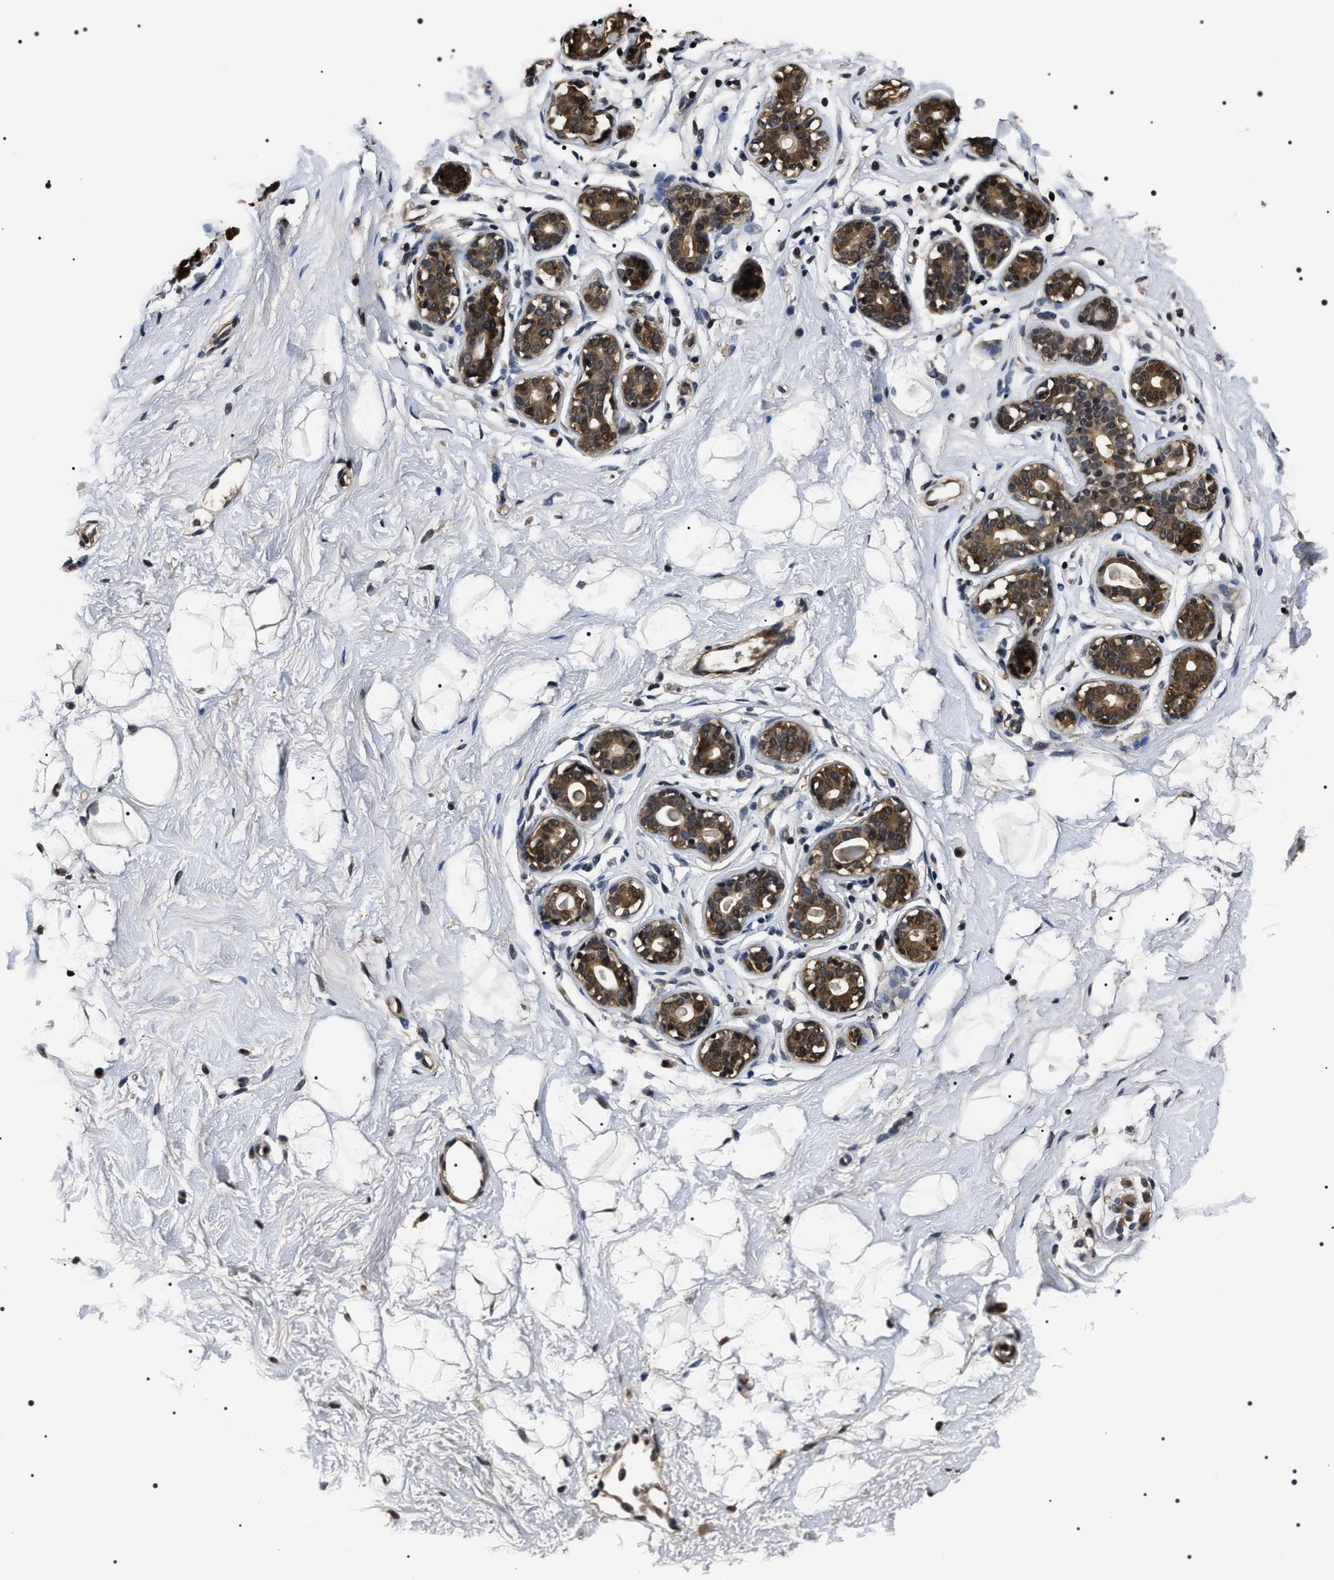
{"staining": {"intensity": "weak", "quantity": "25%-75%", "location": "cytoplasmic/membranous,nuclear"}, "tissue": "breast", "cell_type": "Adipocytes", "image_type": "normal", "snomed": [{"axis": "morphology", "description": "Normal tissue, NOS"}, {"axis": "topography", "description": "Breast"}], "caption": "Immunohistochemical staining of normal human breast demonstrates 25%-75% levels of weak cytoplasmic/membranous,nuclear protein positivity in approximately 25%-75% of adipocytes. Nuclei are stained in blue.", "gene": "ARHGAP22", "patient": {"sex": "female", "age": 23}}